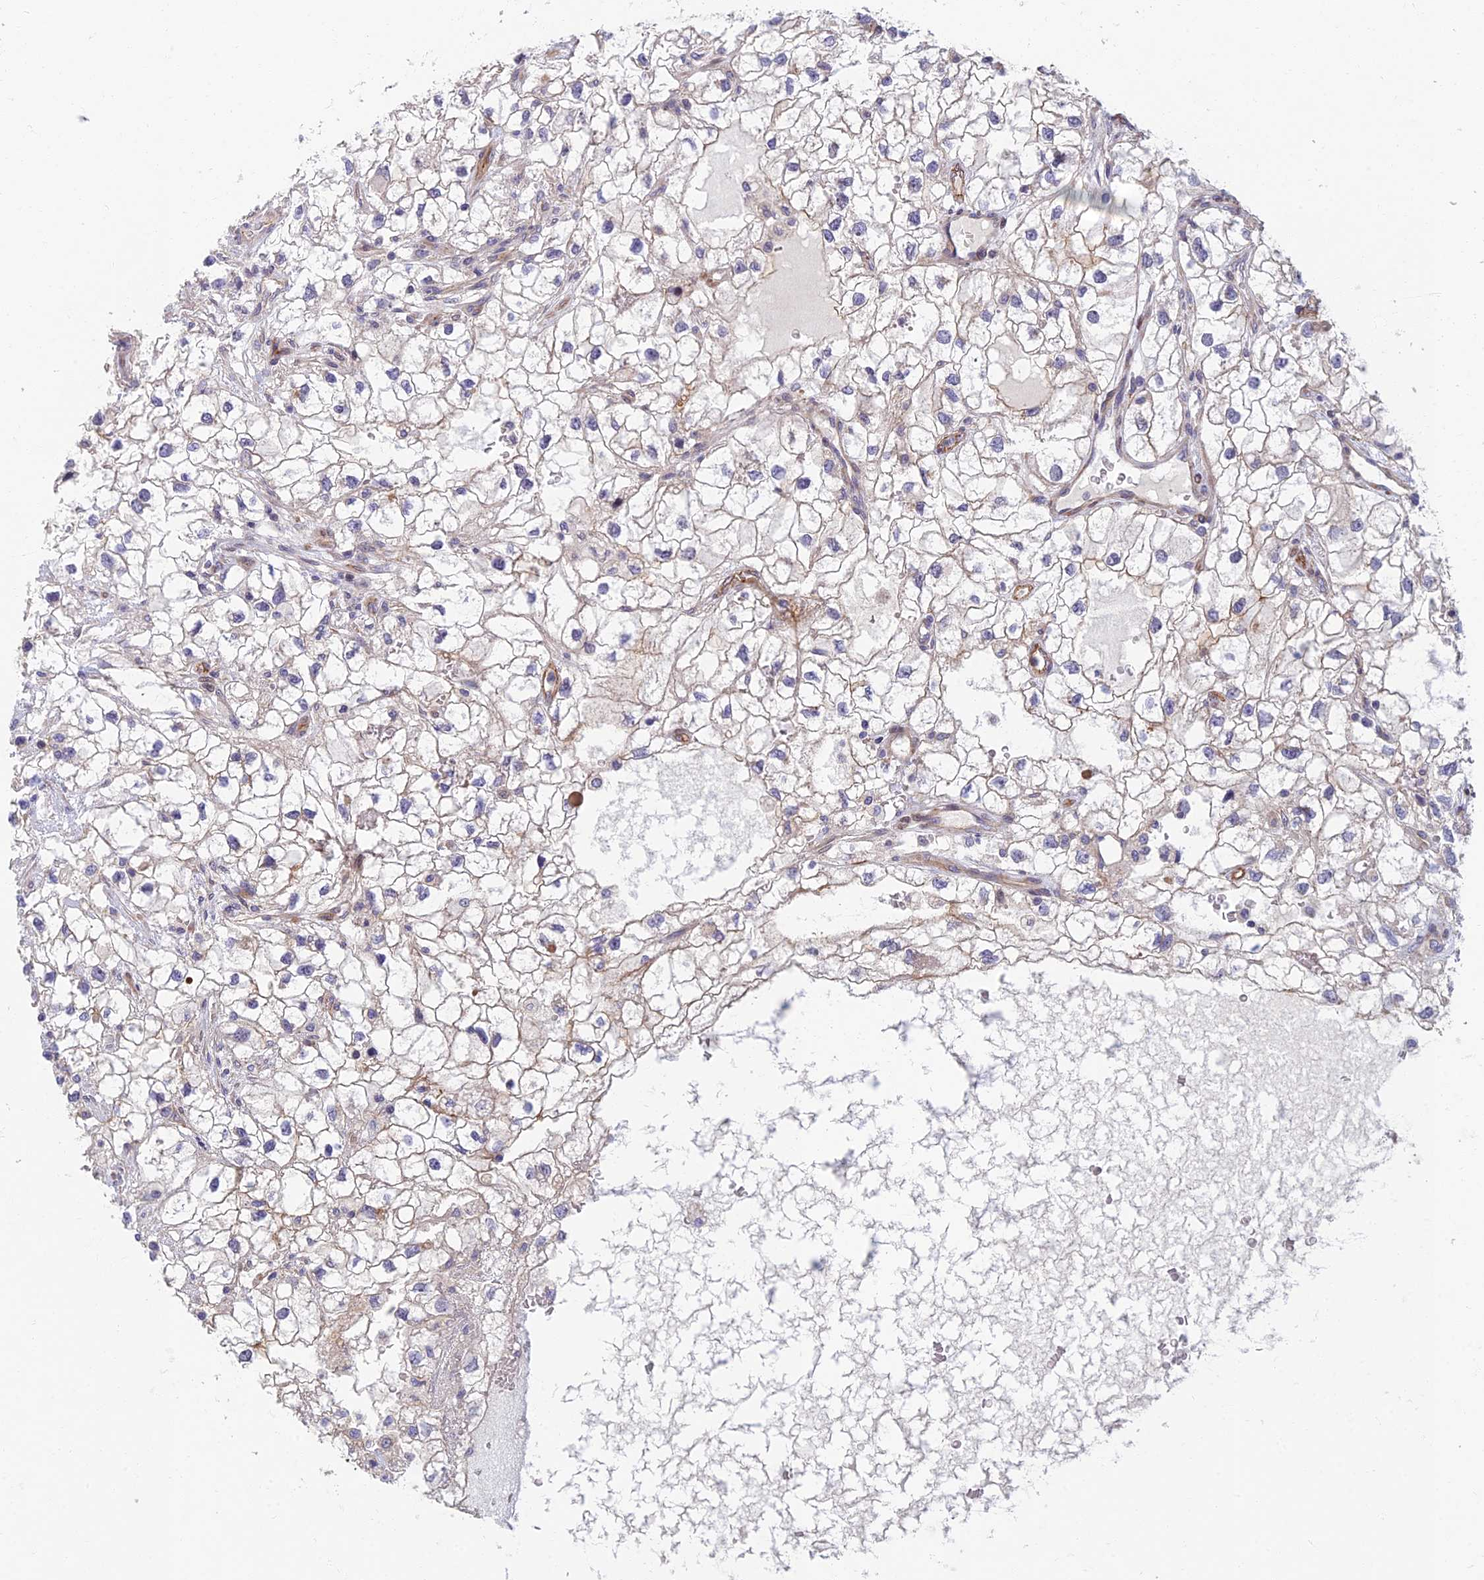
{"staining": {"intensity": "negative", "quantity": "none", "location": "none"}, "tissue": "renal cancer", "cell_type": "Tumor cells", "image_type": "cancer", "snomed": [{"axis": "morphology", "description": "Adenocarcinoma, NOS"}, {"axis": "topography", "description": "Kidney"}], "caption": "Tumor cells are negative for brown protein staining in renal adenocarcinoma.", "gene": "RHBDL2", "patient": {"sex": "male", "age": 59}}